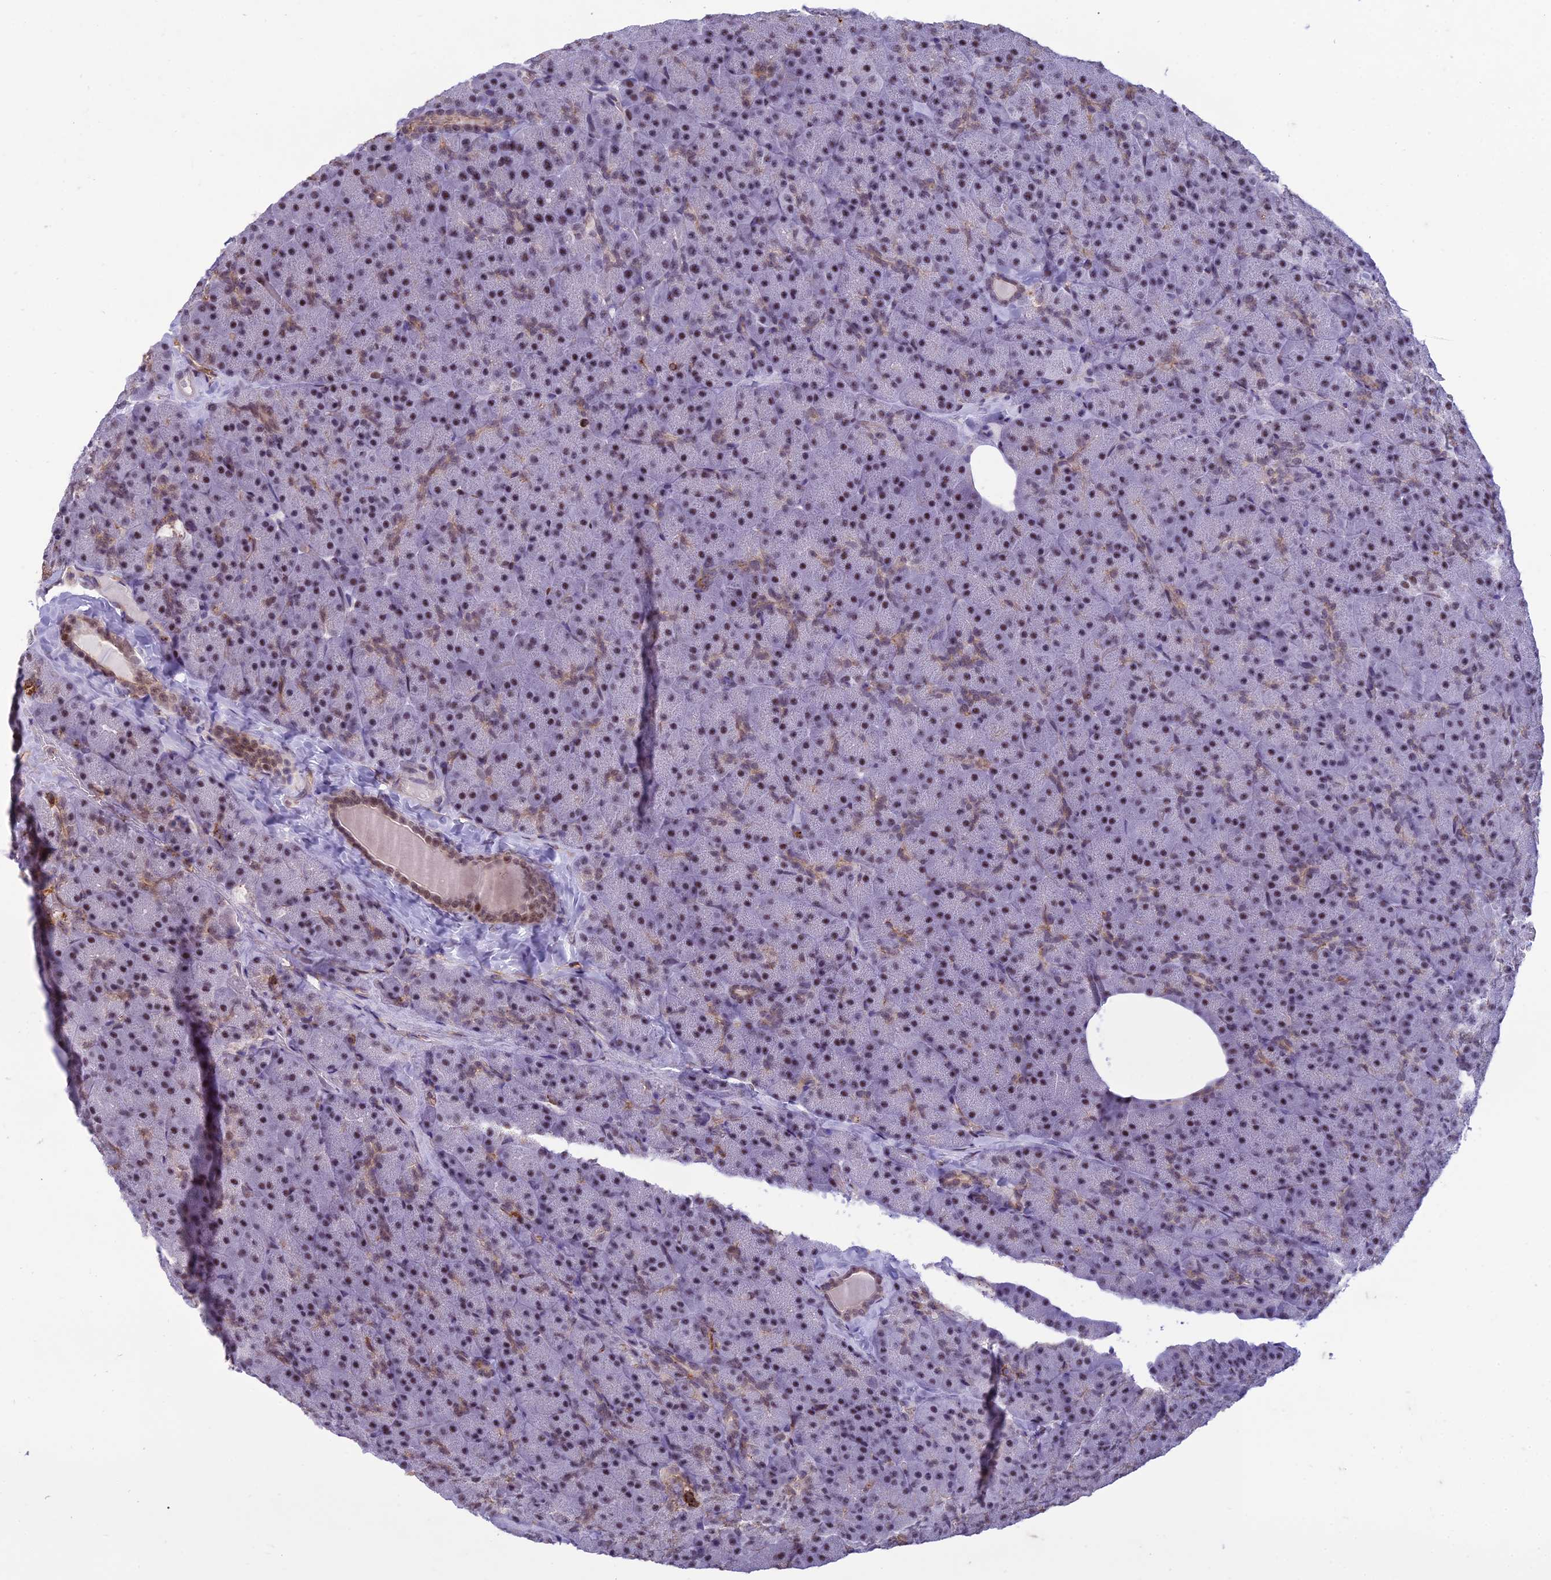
{"staining": {"intensity": "moderate", "quantity": "25%-75%", "location": "nuclear"}, "tissue": "pancreas", "cell_type": "Exocrine glandular cells", "image_type": "normal", "snomed": [{"axis": "morphology", "description": "Normal tissue, NOS"}, {"axis": "topography", "description": "Pancreas"}], "caption": "Immunohistochemical staining of normal pancreas demonstrates medium levels of moderate nuclear staining in approximately 25%-75% of exocrine glandular cells.", "gene": "RANBP3", "patient": {"sex": "male", "age": 36}}